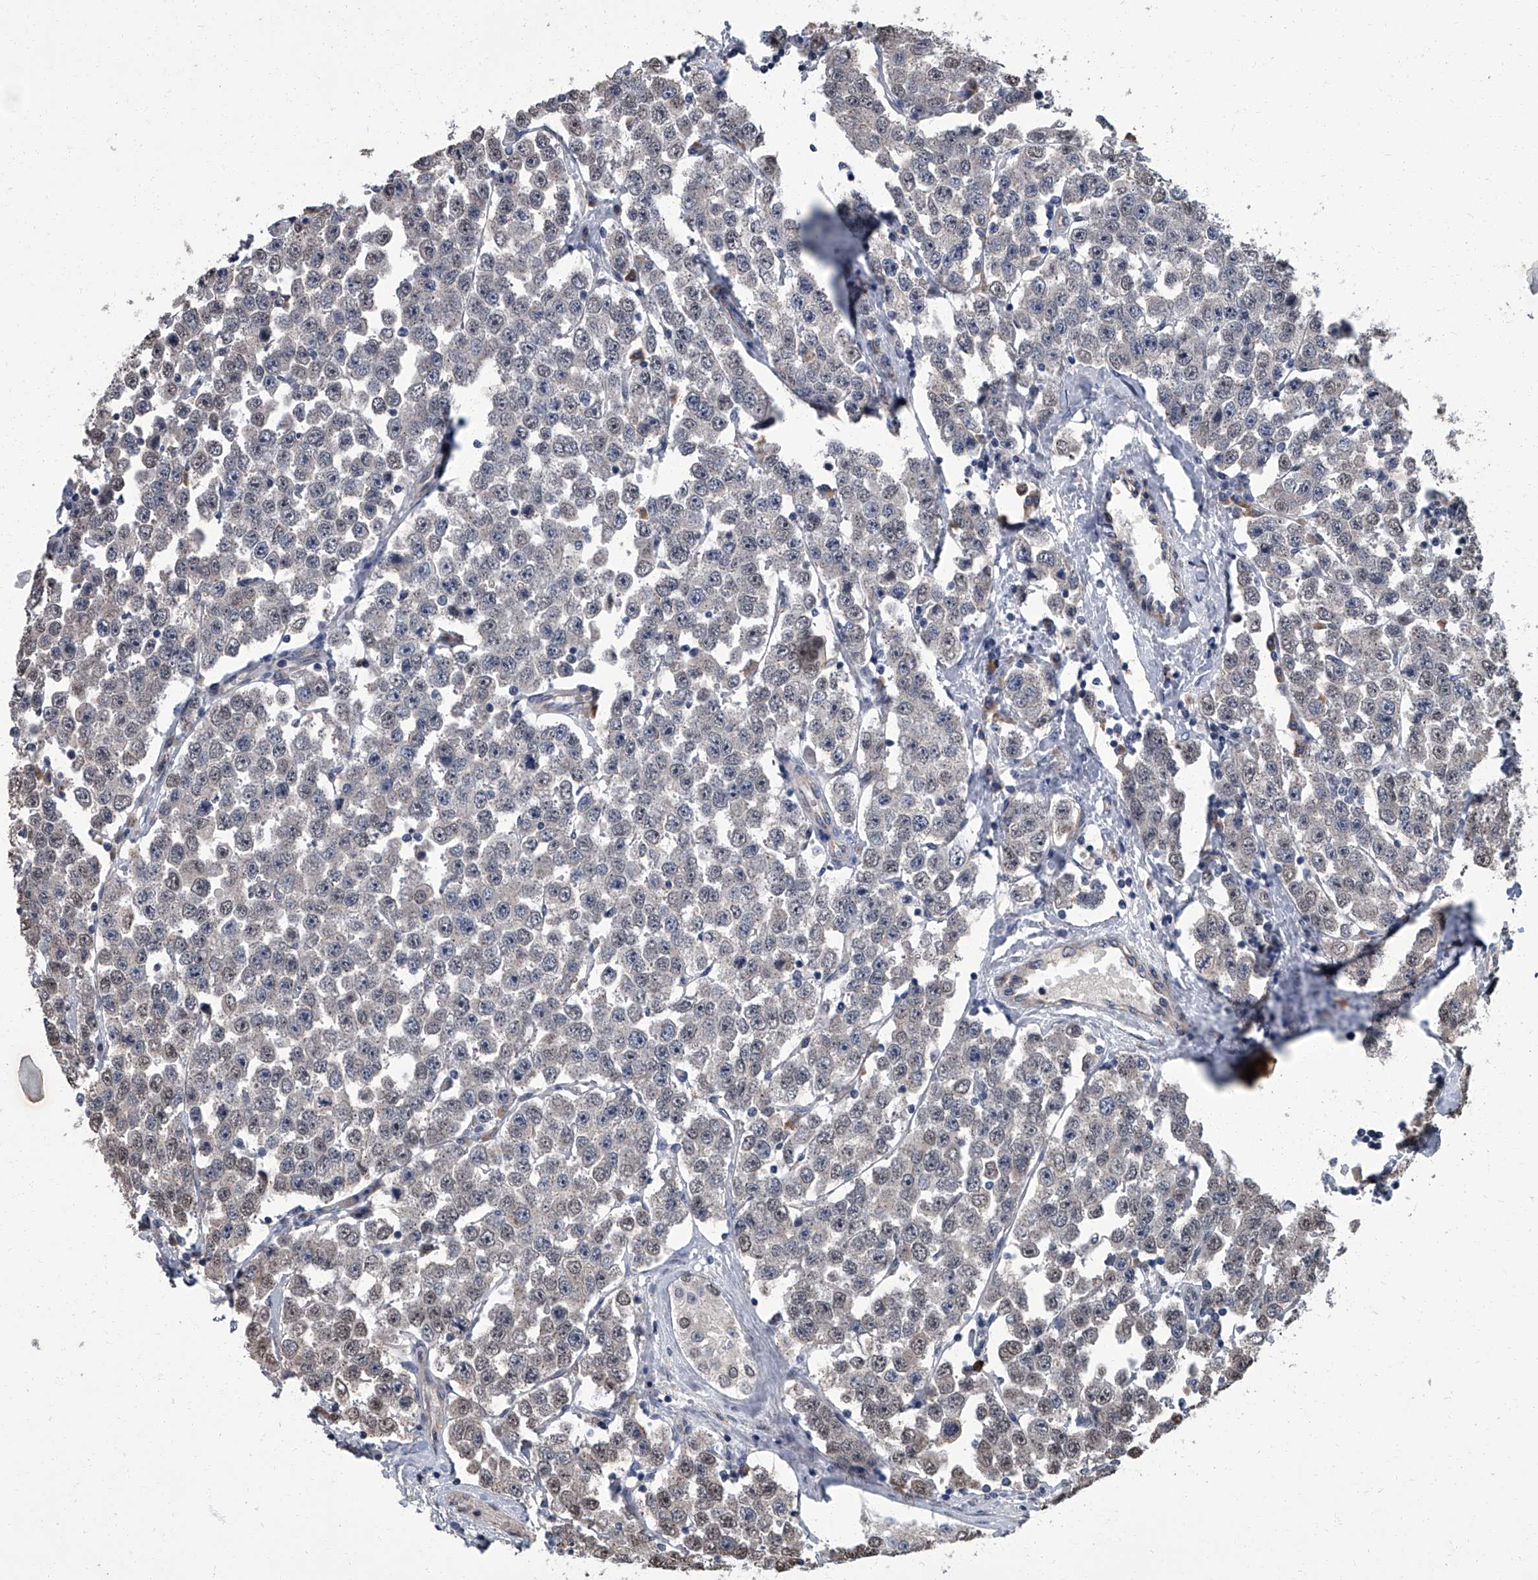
{"staining": {"intensity": "negative", "quantity": "none", "location": "none"}, "tissue": "testis cancer", "cell_type": "Tumor cells", "image_type": "cancer", "snomed": [{"axis": "morphology", "description": "Seminoma, NOS"}, {"axis": "topography", "description": "Testis"}], "caption": "Immunohistochemistry histopathology image of neoplastic tissue: human seminoma (testis) stained with DAB (3,3'-diaminobenzidine) displays no significant protein positivity in tumor cells. The staining is performed using DAB (3,3'-diaminobenzidine) brown chromogen with nuclei counter-stained in using hematoxylin.", "gene": "ZNF274", "patient": {"sex": "male", "age": 28}}